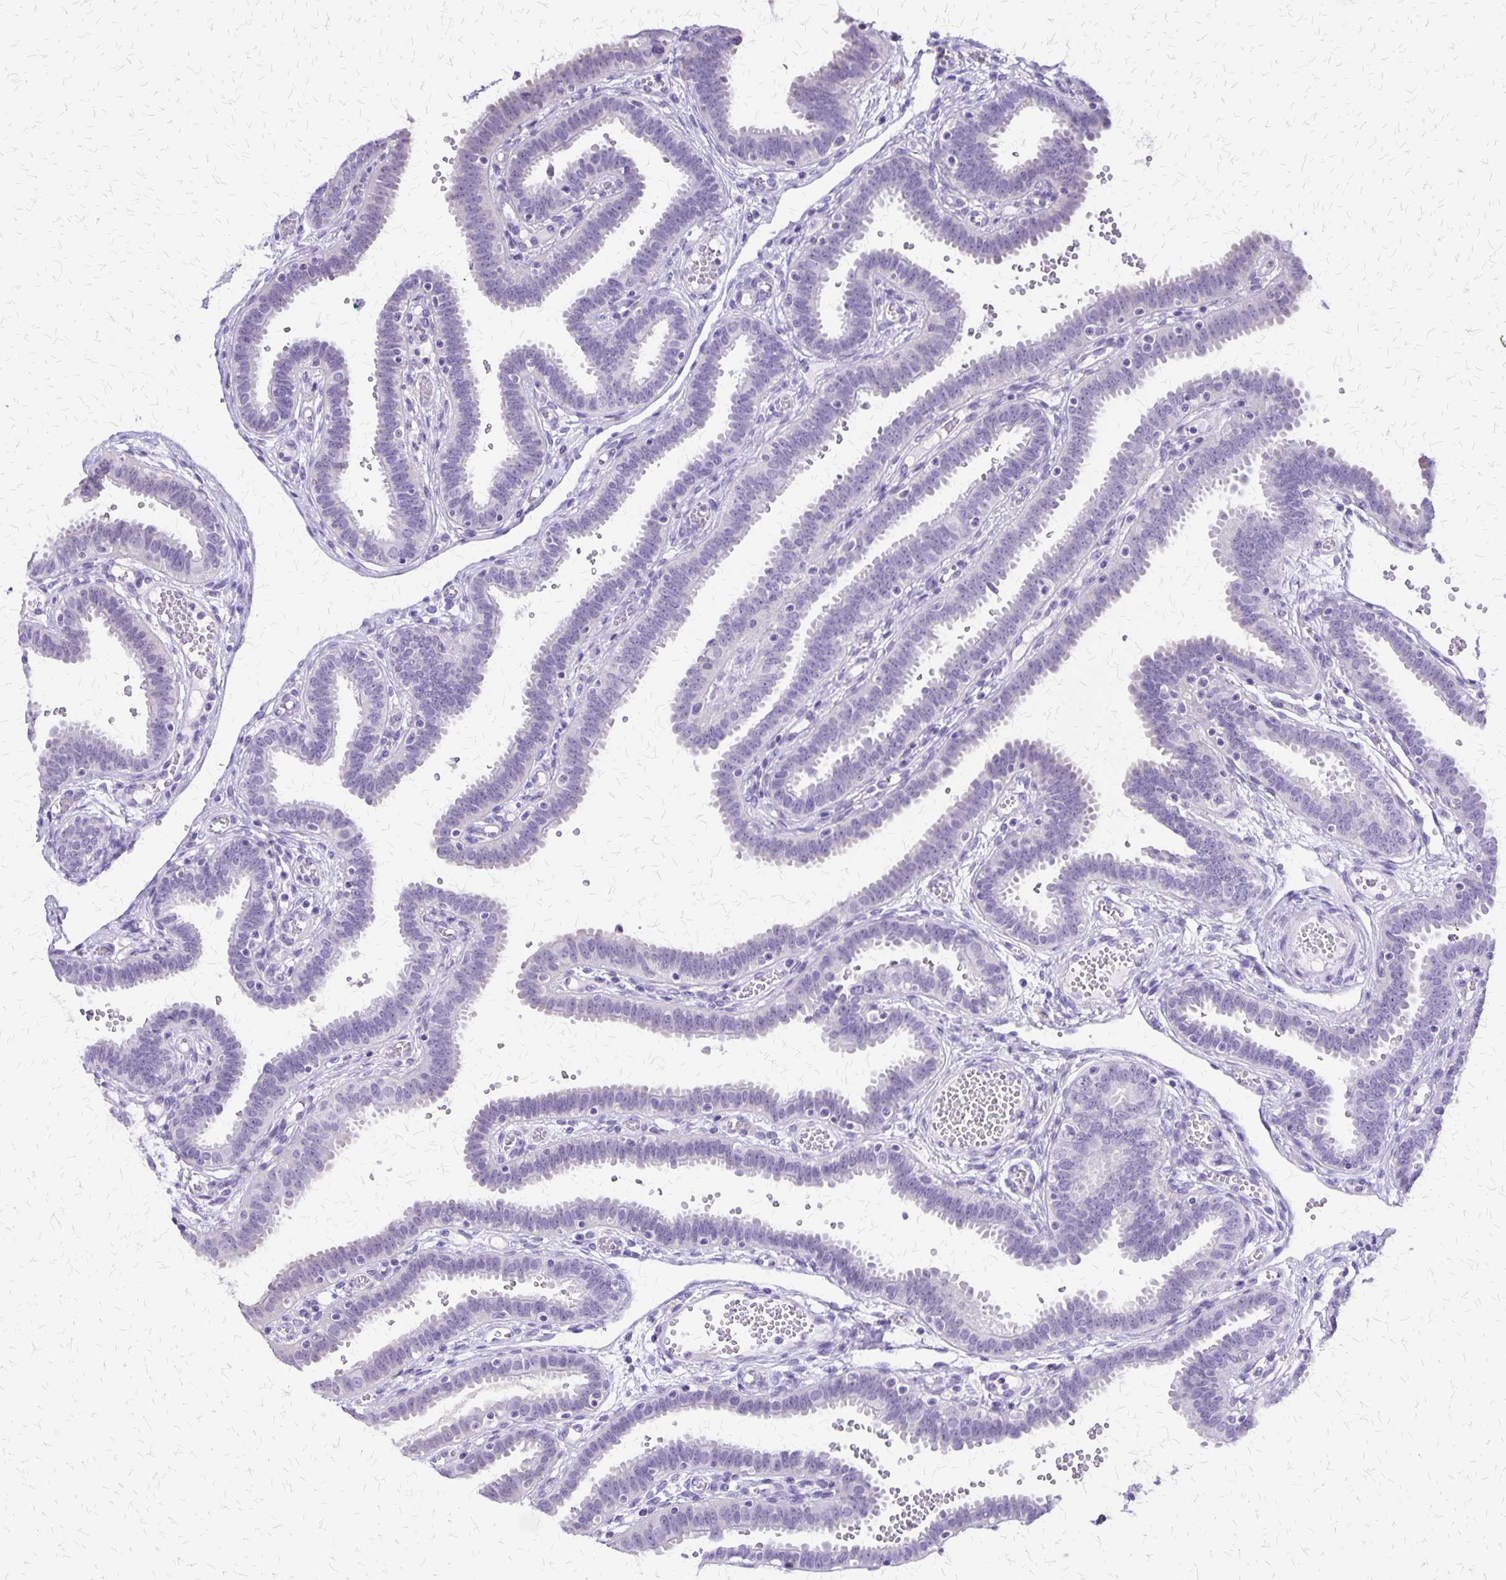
{"staining": {"intensity": "negative", "quantity": "none", "location": "none"}, "tissue": "fallopian tube", "cell_type": "Glandular cells", "image_type": "normal", "snomed": [{"axis": "morphology", "description": "Normal tissue, NOS"}, {"axis": "topography", "description": "Fallopian tube"}], "caption": "Glandular cells show no significant protein staining in normal fallopian tube. Brightfield microscopy of immunohistochemistry (IHC) stained with DAB (3,3'-diaminobenzidine) (brown) and hematoxylin (blue), captured at high magnification.", "gene": "SI", "patient": {"sex": "female", "age": 37}}